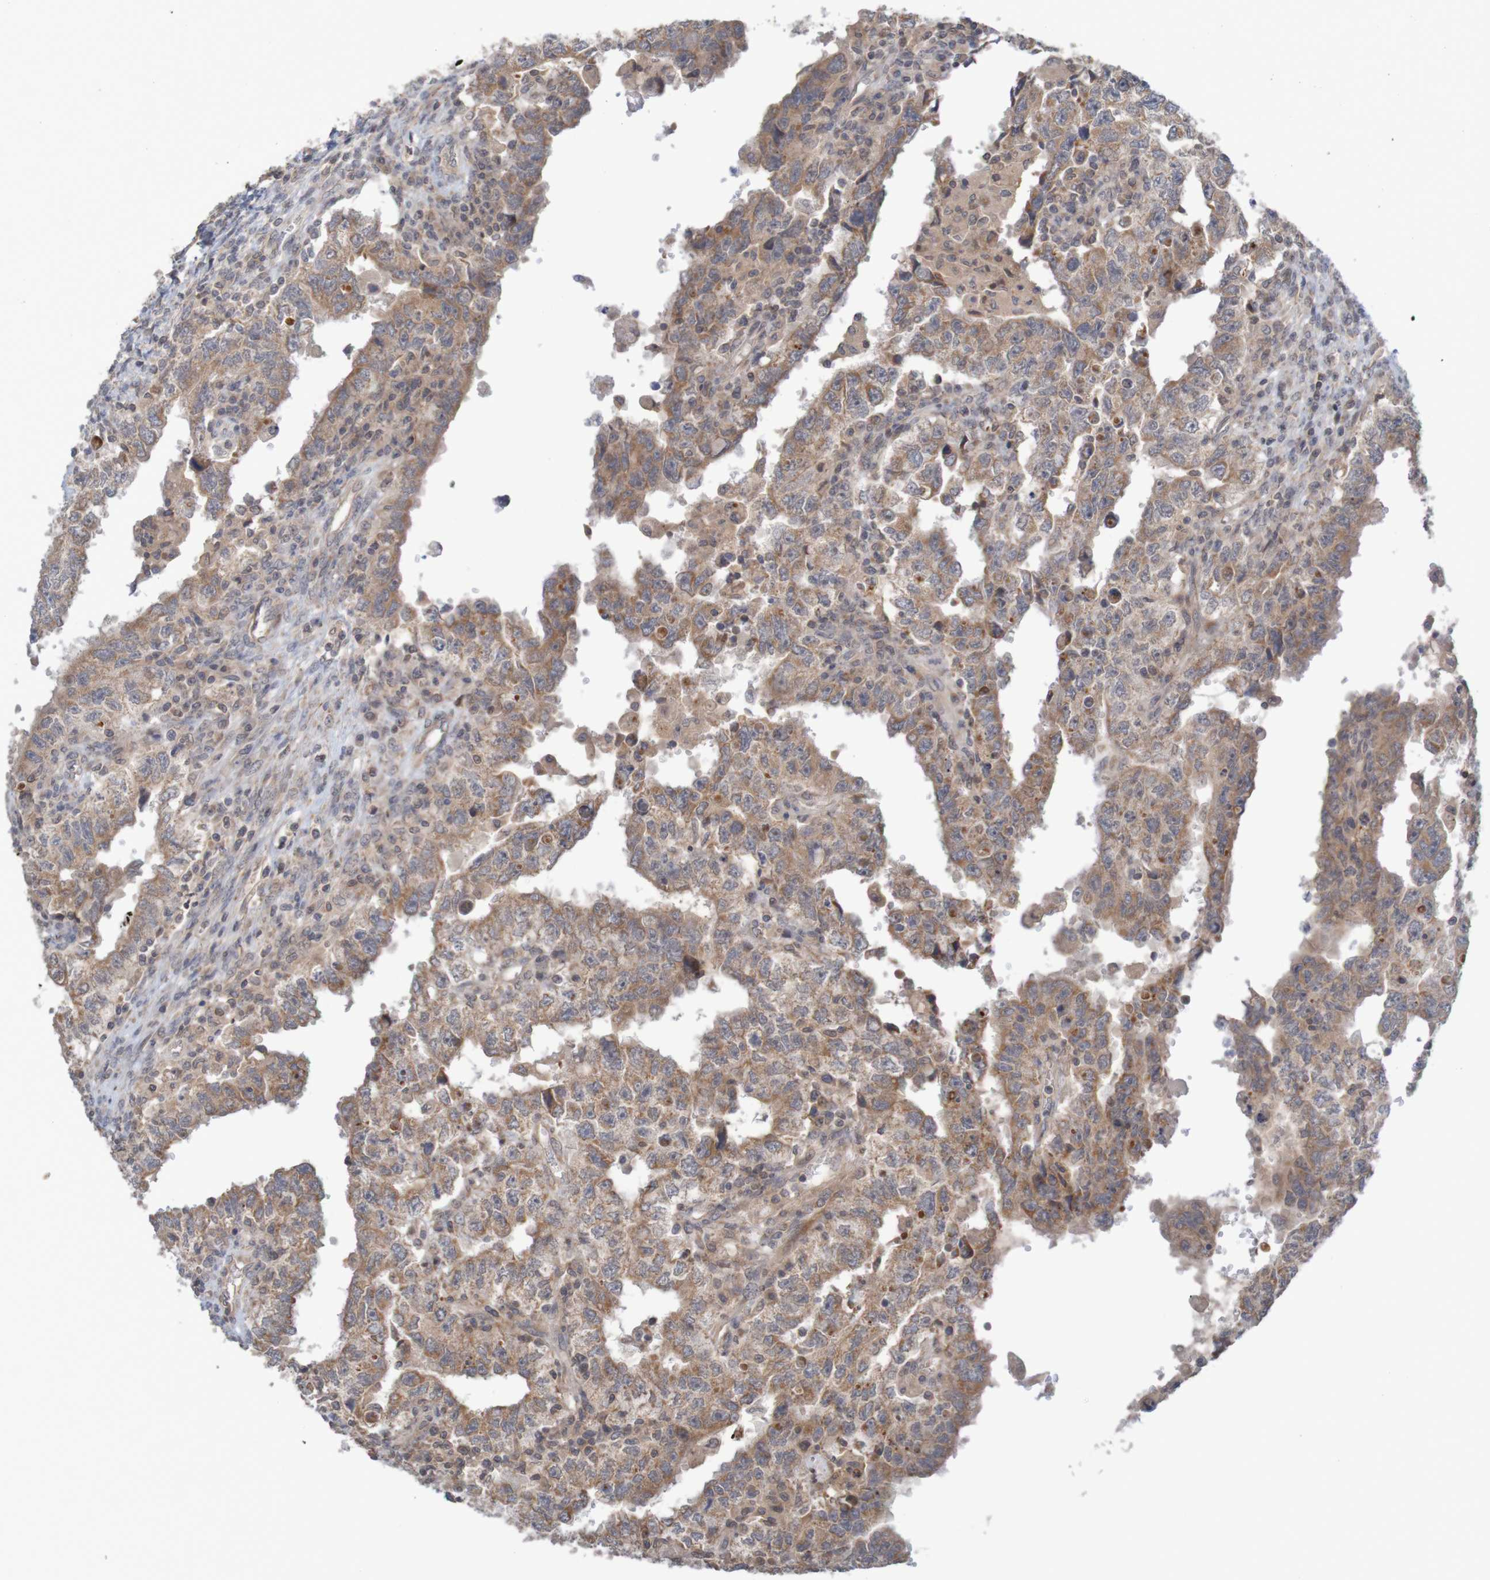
{"staining": {"intensity": "moderate", "quantity": ">75%", "location": "cytoplasmic/membranous"}, "tissue": "testis cancer", "cell_type": "Tumor cells", "image_type": "cancer", "snomed": [{"axis": "morphology", "description": "Carcinoma, Embryonal, NOS"}, {"axis": "topography", "description": "Testis"}], "caption": "This is a photomicrograph of immunohistochemistry staining of embryonal carcinoma (testis), which shows moderate staining in the cytoplasmic/membranous of tumor cells.", "gene": "ANKK1", "patient": {"sex": "male", "age": 26}}